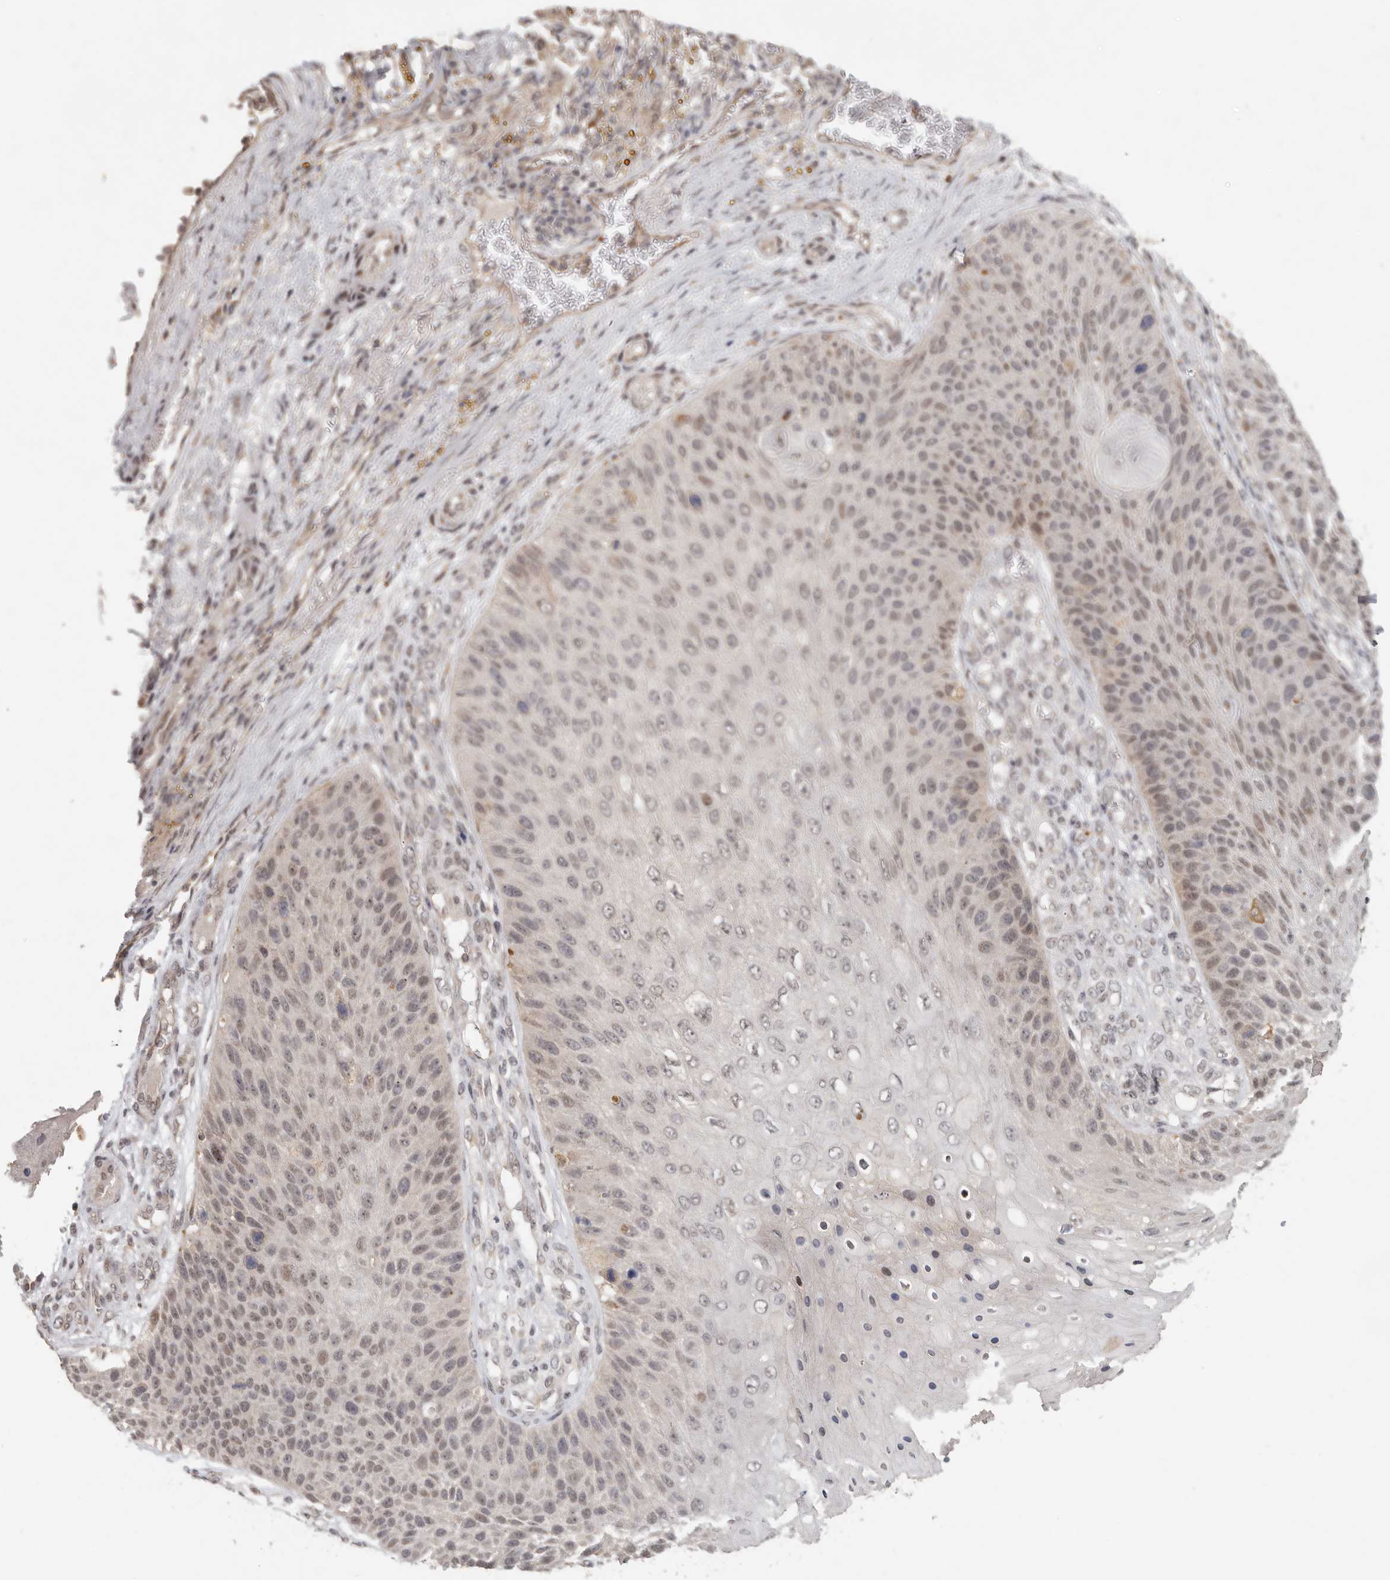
{"staining": {"intensity": "weak", "quantity": ">75%", "location": "nuclear"}, "tissue": "skin cancer", "cell_type": "Tumor cells", "image_type": "cancer", "snomed": [{"axis": "morphology", "description": "Squamous cell carcinoma, NOS"}, {"axis": "topography", "description": "Skin"}], "caption": "Skin cancer (squamous cell carcinoma) tissue displays weak nuclear positivity in about >75% of tumor cells", "gene": "LRRC75A", "patient": {"sex": "female", "age": 88}}